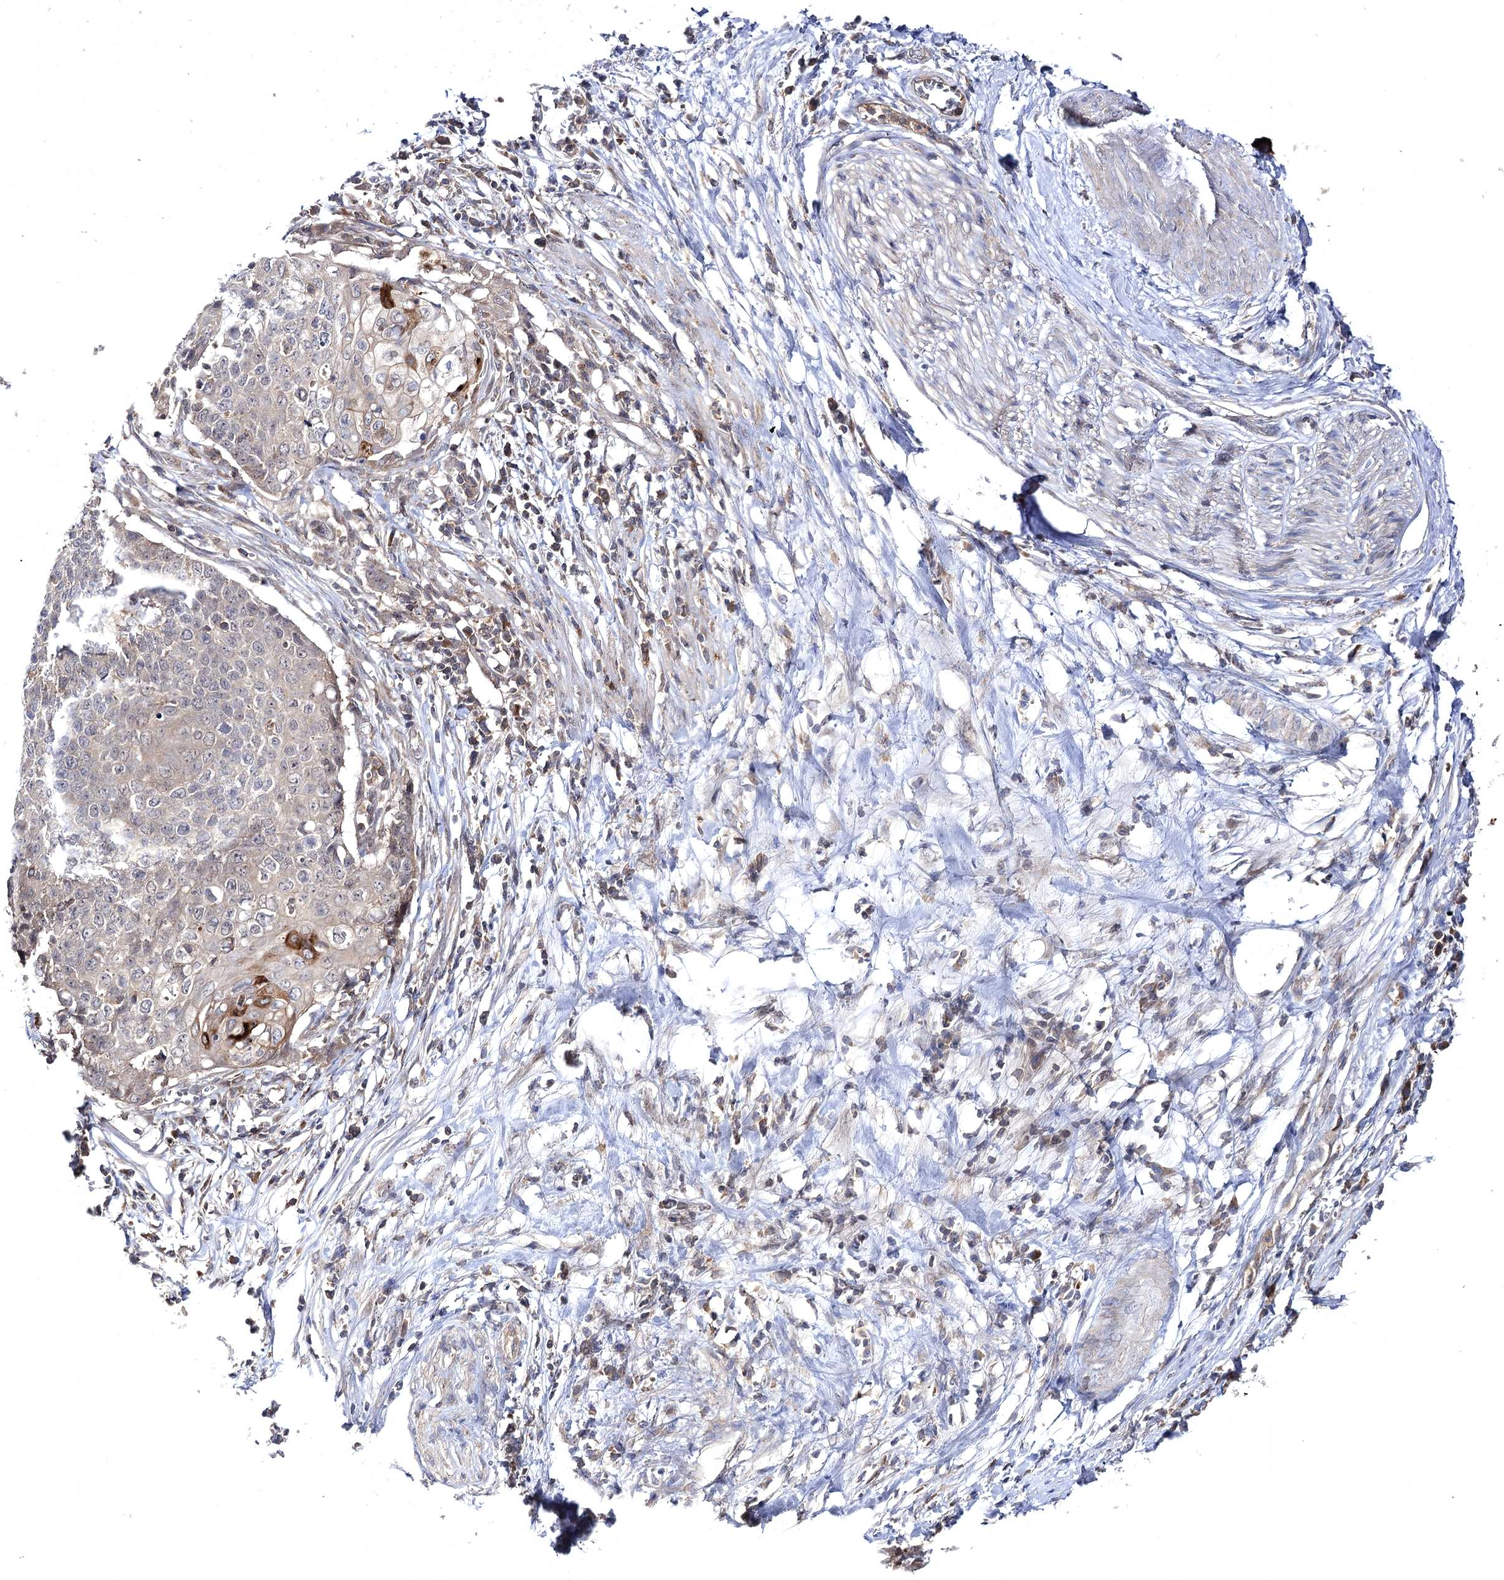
{"staining": {"intensity": "weak", "quantity": "25%-75%", "location": "cytoplasmic/membranous"}, "tissue": "cervical cancer", "cell_type": "Tumor cells", "image_type": "cancer", "snomed": [{"axis": "morphology", "description": "Squamous cell carcinoma, NOS"}, {"axis": "topography", "description": "Cervix"}], "caption": "IHC staining of cervical cancer, which exhibits low levels of weak cytoplasmic/membranous positivity in about 25%-75% of tumor cells indicating weak cytoplasmic/membranous protein staining. The staining was performed using DAB (3,3'-diaminobenzidine) (brown) for protein detection and nuclei were counterstained in hematoxylin (blue).", "gene": "BCR", "patient": {"sex": "female", "age": 39}}